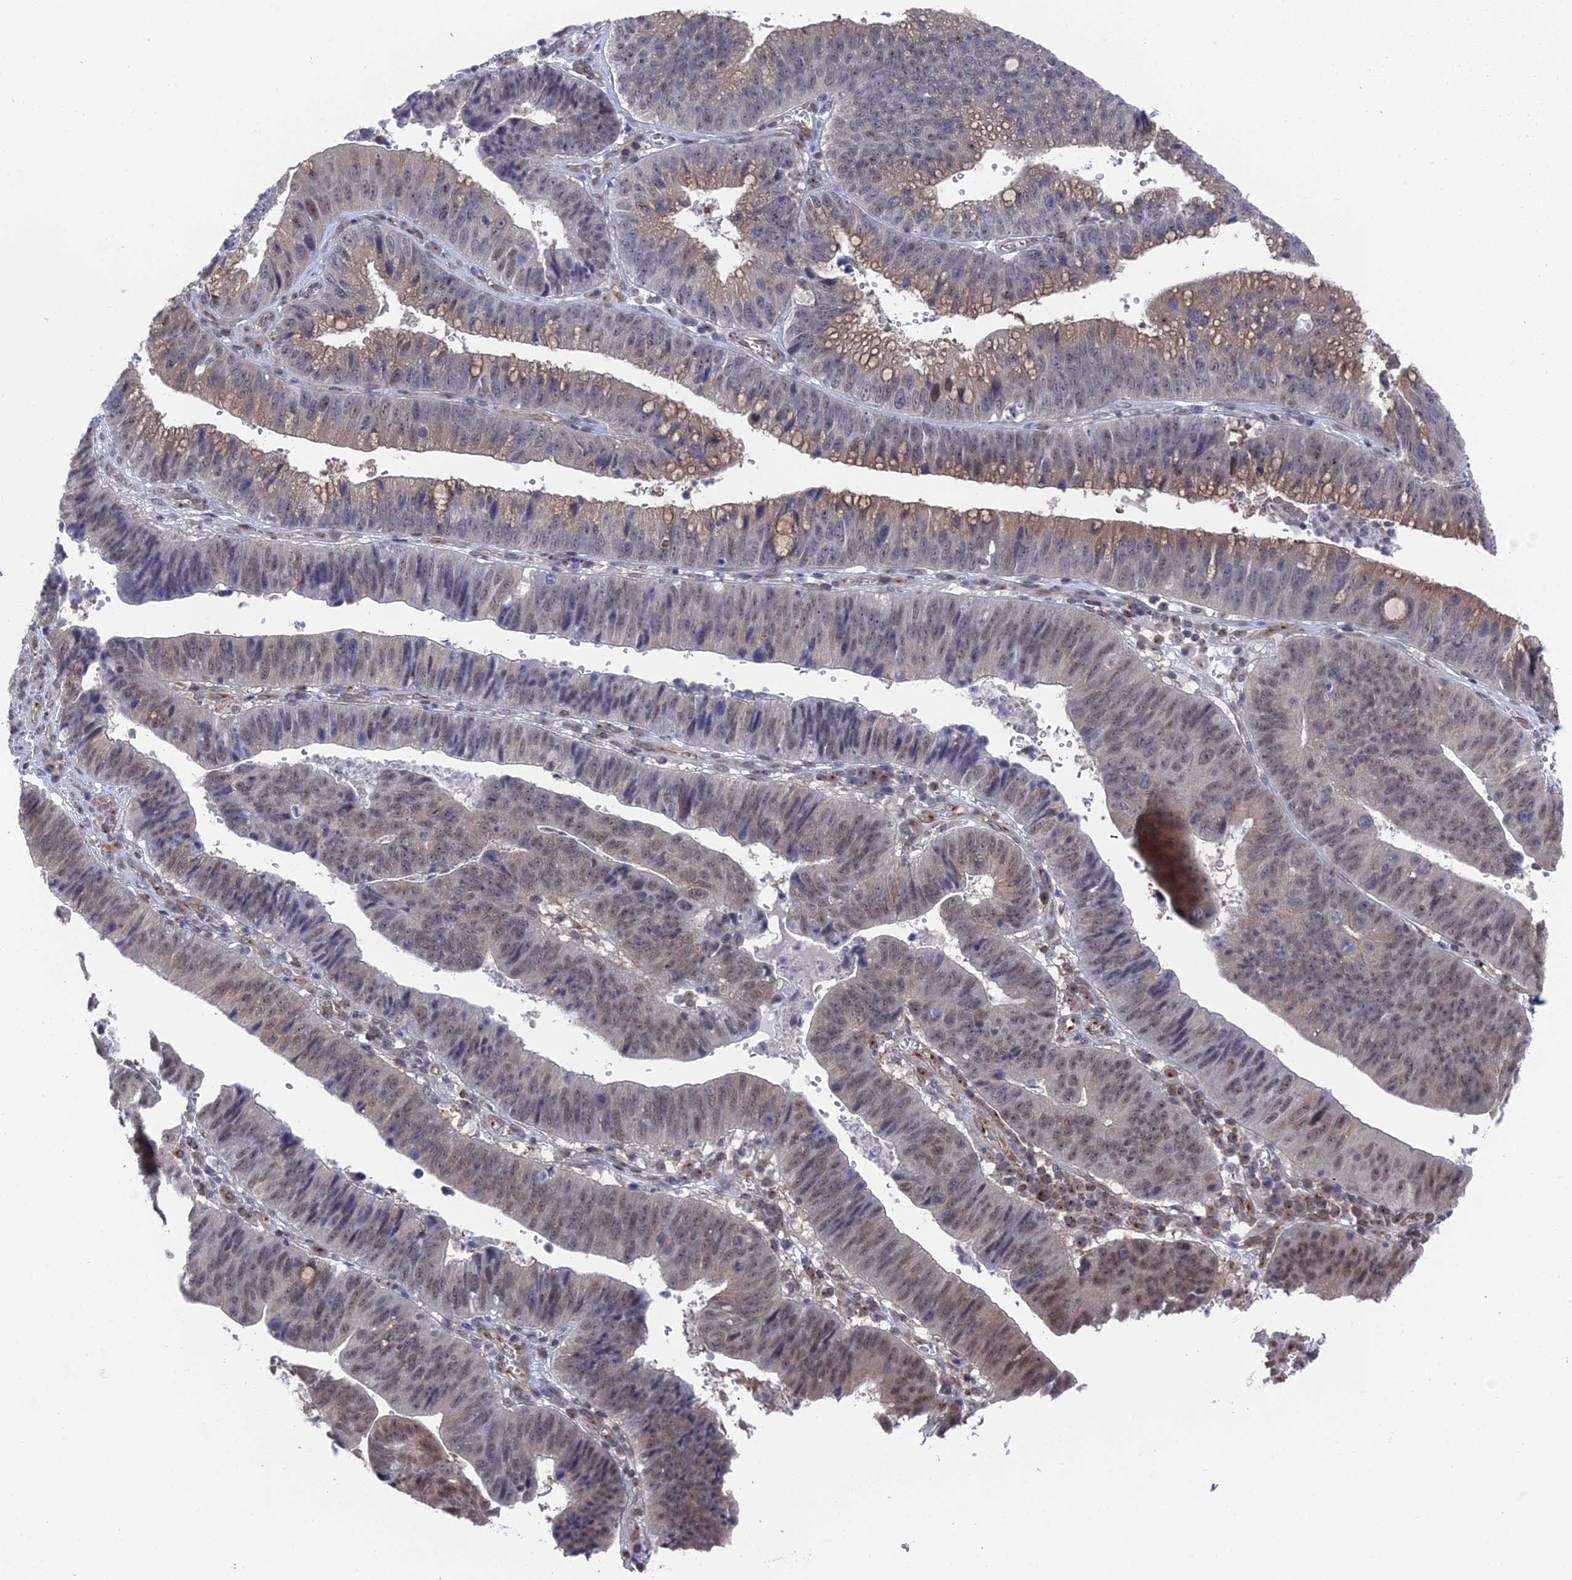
{"staining": {"intensity": "weak", "quantity": ">75%", "location": "nuclear"}, "tissue": "stomach cancer", "cell_type": "Tumor cells", "image_type": "cancer", "snomed": [{"axis": "morphology", "description": "Adenocarcinoma, NOS"}, {"axis": "topography", "description": "Stomach"}], "caption": "Stomach cancer stained with a protein marker displays weak staining in tumor cells.", "gene": "FHIP2A", "patient": {"sex": "male", "age": 59}}